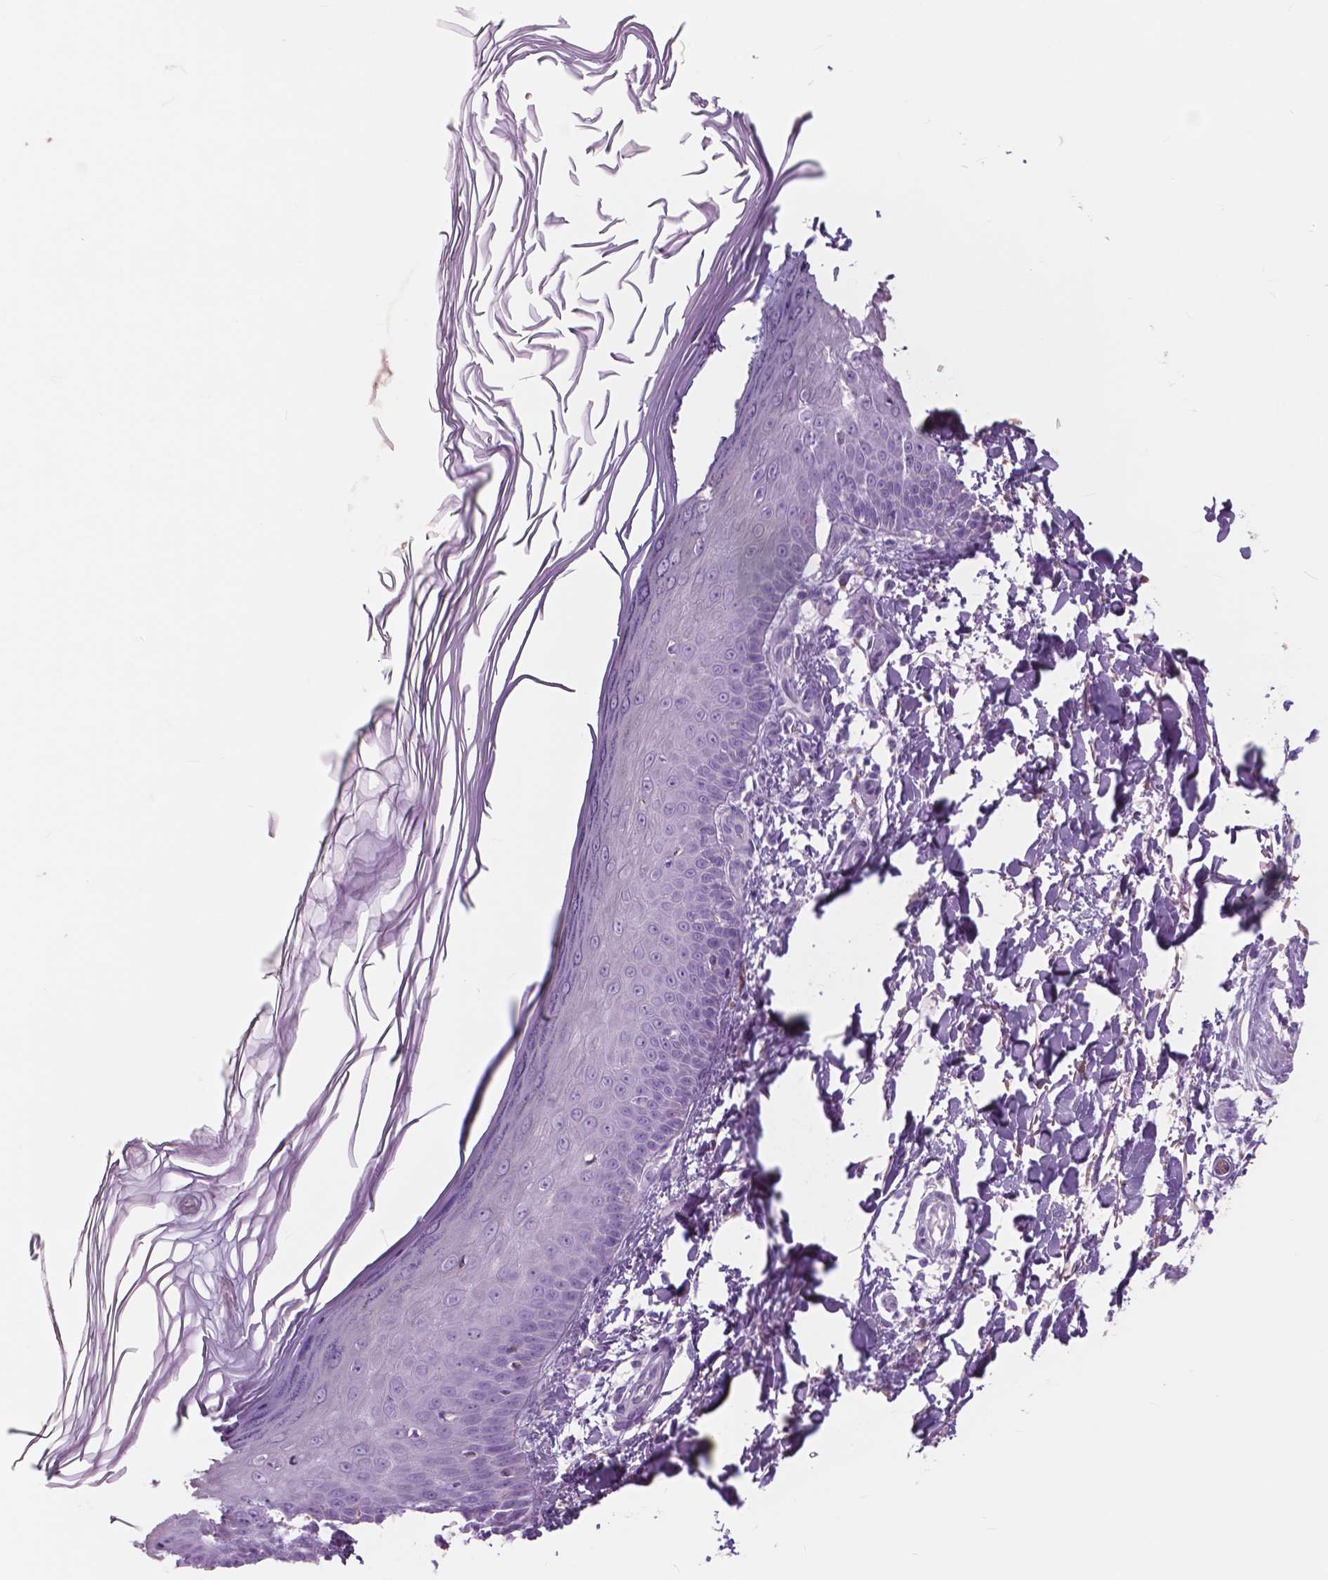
{"staining": {"intensity": "negative", "quantity": "none", "location": "none"}, "tissue": "skin", "cell_type": "Fibroblasts", "image_type": "normal", "snomed": [{"axis": "morphology", "description": "Normal tissue, NOS"}, {"axis": "topography", "description": "Skin"}], "caption": "IHC of unremarkable human skin exhibits no expression in fibroblasts. (Brightfield microscopy of DAB (3,3'-diaminobenzidine) IHC at high magnification).", "gene": "FXYD2", "patient": {"sex": "female", "age": 62}}